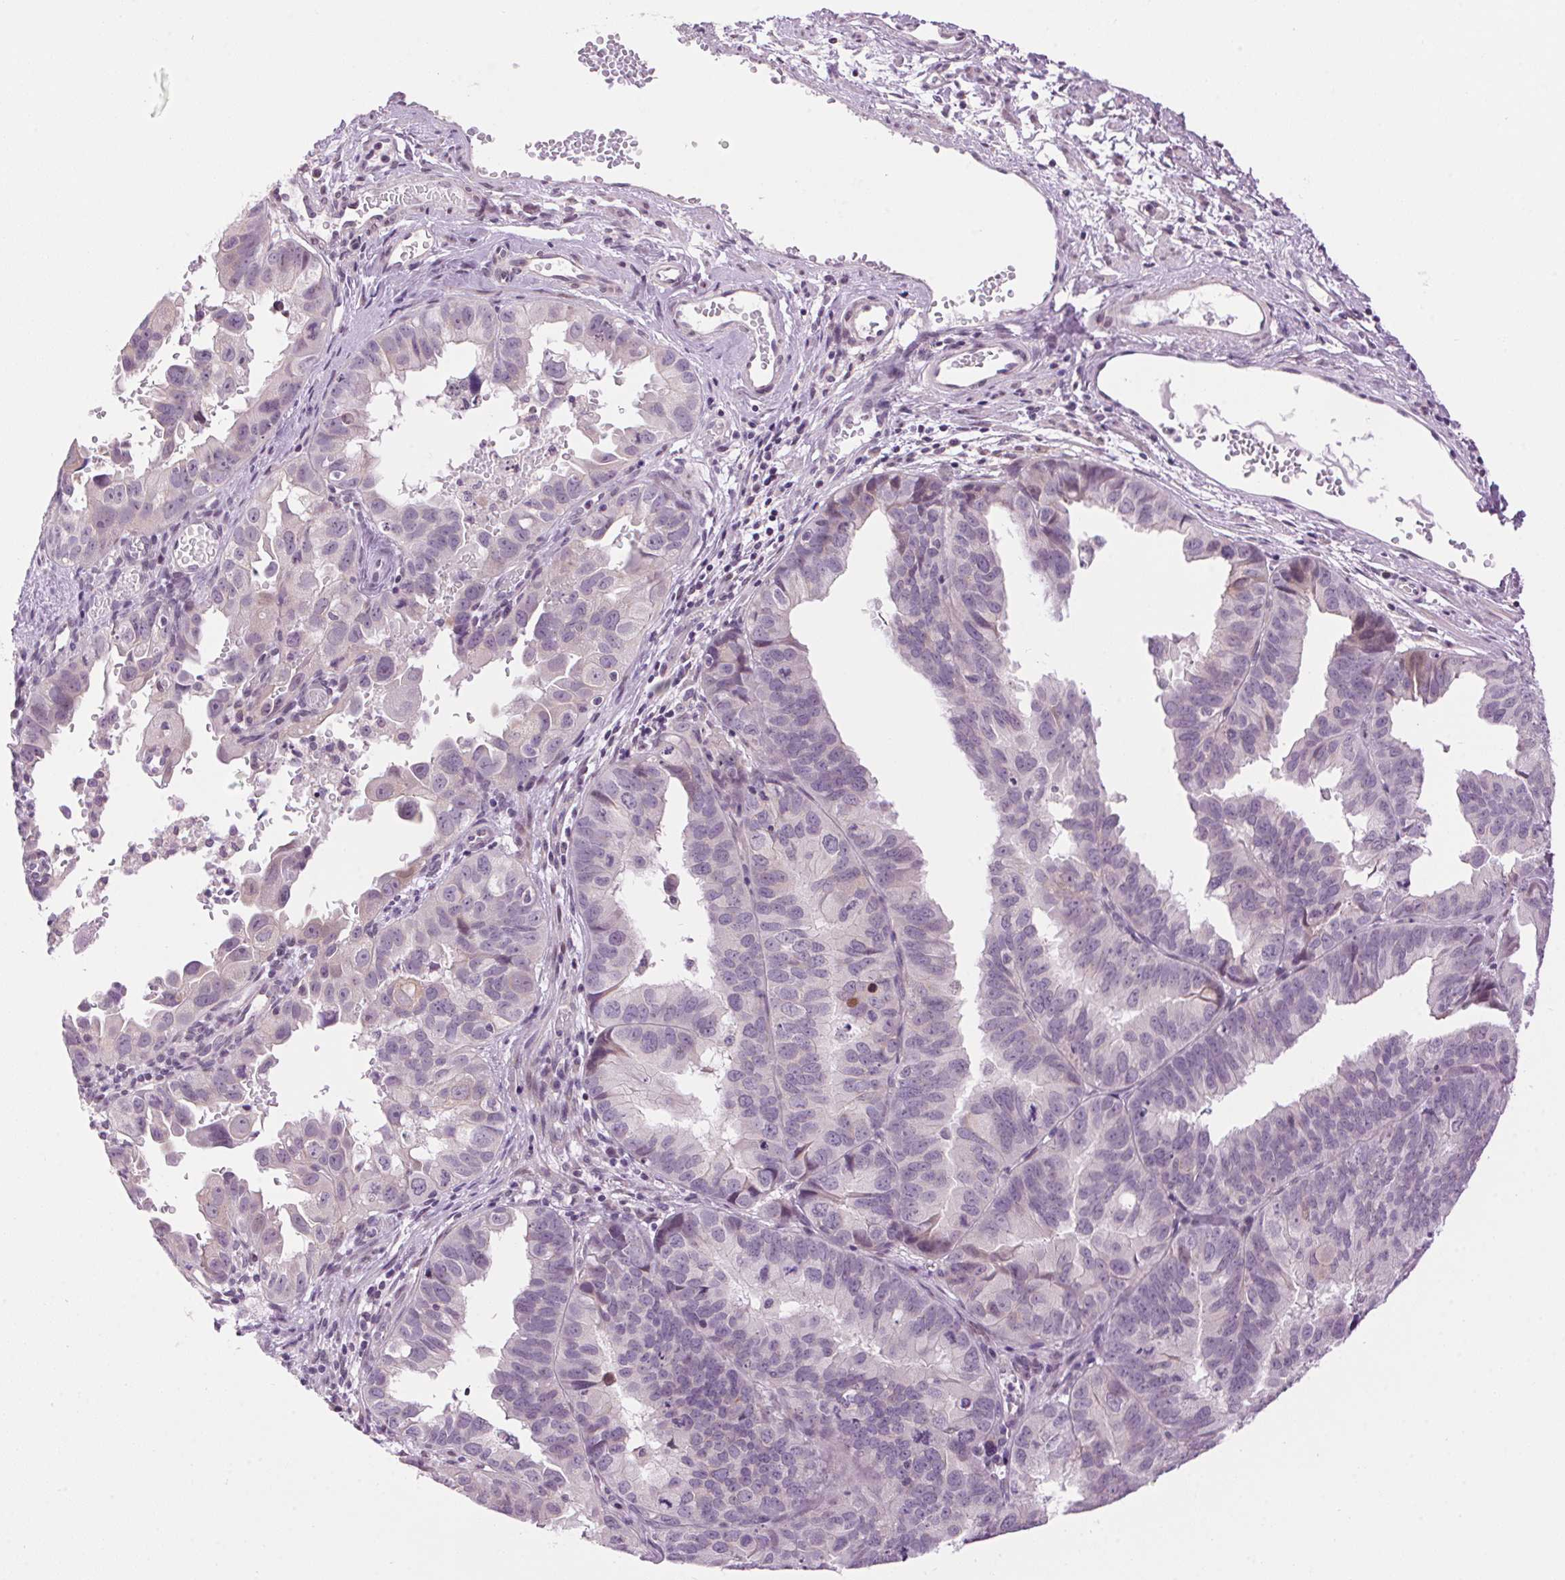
{"staining": {"intensity": "negative", "quantity": "none", "location": "none"}, "tissue": "ovarian cancer", "cell_type": "Tumor cells", "image_type": "cancer", "snomed": [{"axis": "morphology", "description": "Carcinoma, endometroid"}, {"axis": "topography", "description": "Ovary"}], "caption": "Tumor cells show no significant positivity in ovarian cancer. (DAB (3,3'-diaminobenzidine) immunohistochemistry (IHC) with hematoxylin counter stain).", "gene": "SMIM13", "patient": {"sex": "female", "age": 85}}